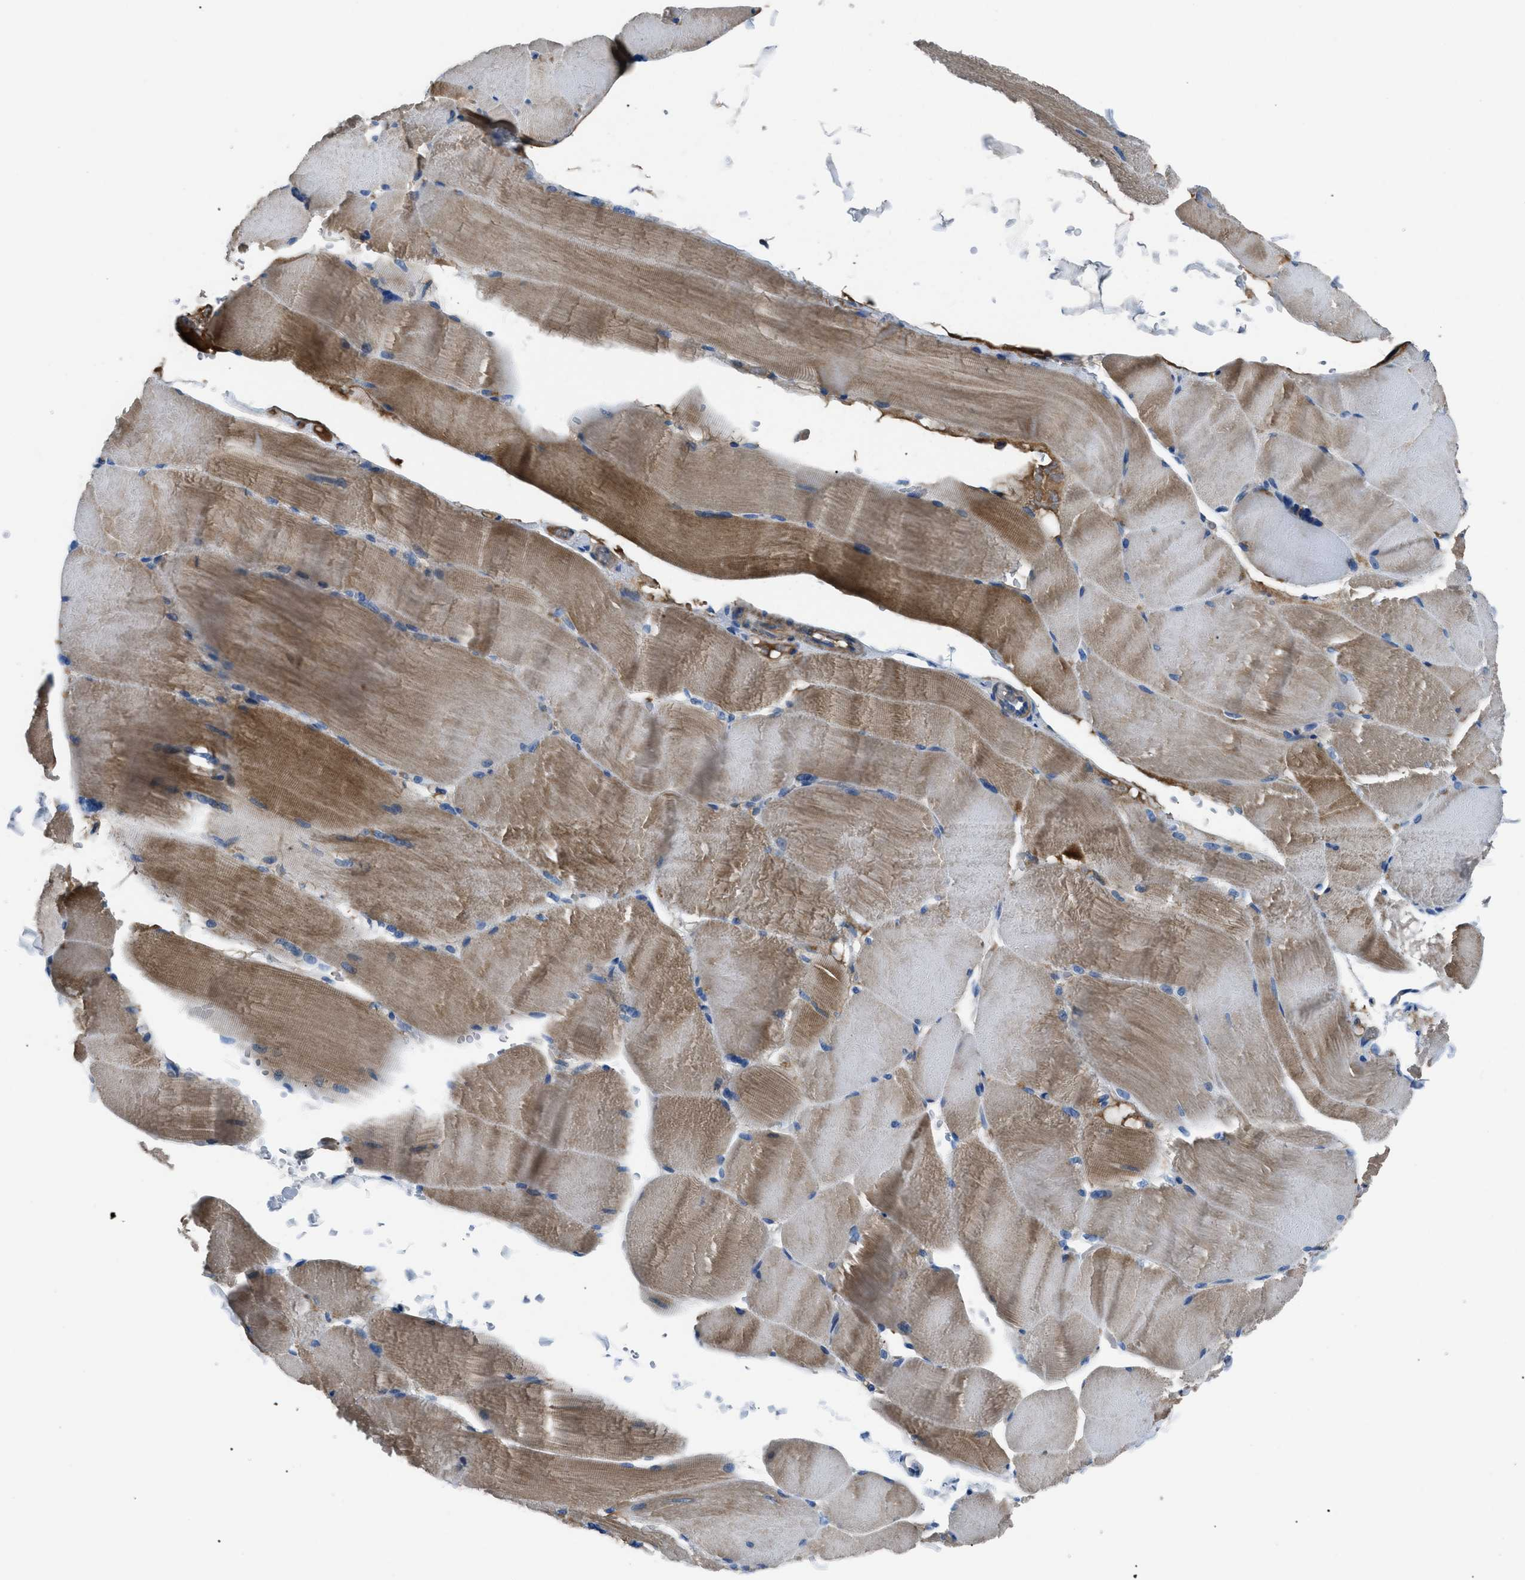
{"staining": {"intensity": "moderate", "quantity": ">75%", "location": "cytoplasmic/membranous"}, "tissue": "skeletal muscle", "cell_type": "Myocytes", "image_type": "normal", "snomed": [{"axis": "morphology", "description": "Normal tissue, NOS"}, {"axis": "topography", "description": "Skin"}, {"axis": "topography", "description": "Skeletal muscle"}], "caption": "IHC photomicrograph of benign skeletal muscle: skeletal muscle stained using immunohistochemistry (IHC) shows medium levels of moderate protein expression localized specifically in the cytoplasmic/membranous of myocytes, appearing as a cytoplasmic/membranous brown color.", "gene": "SGCZ", "patient": {"sex": "male", "age": 83}}